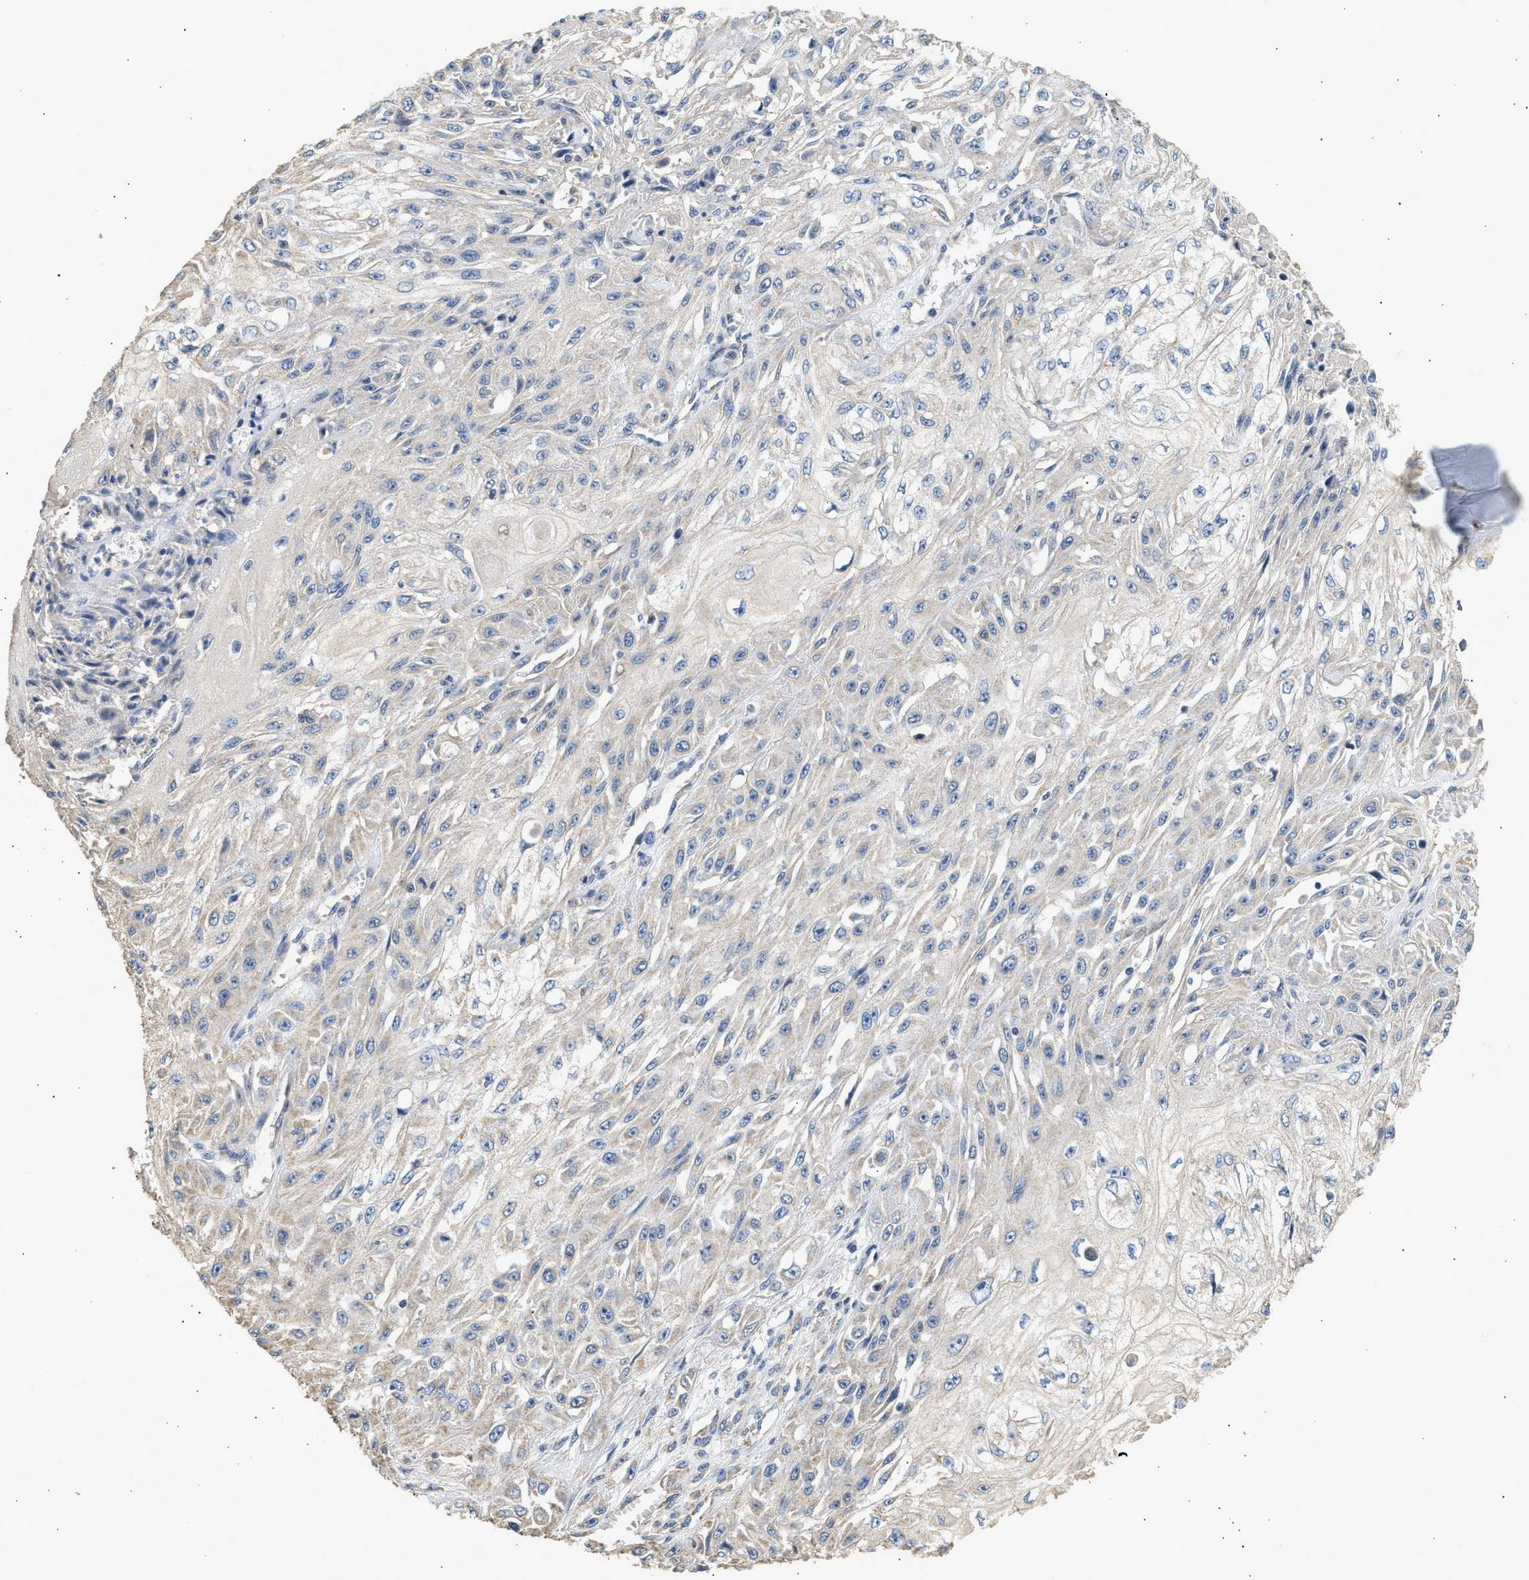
{"staining": {"intensity": "negative", "quantity": "none", "location": "none"}, "tissue": "skin cancer", "cell_type": "Tumor cells", "image_type": "cancer", "snomed": [{"axis": "morphology", "description": "Squamous cell carcinoma, NOS"}, {"axis": "morphology", "description": "Squamous cell carcinoma, metastatic, NOS"}, {"axis": "topography", "description": "Skin"}, {"axis": "topography", "description": "Lymph node"}], "caption": "A high-resolution photomicrograph shows IHC staining of skin cancer, which displays no significant positivity in tumor cells. (IHC, brightfield microscopy, high magnification).", "gene": "WDR31", "patient": {"sex": "male", "age": 75}}